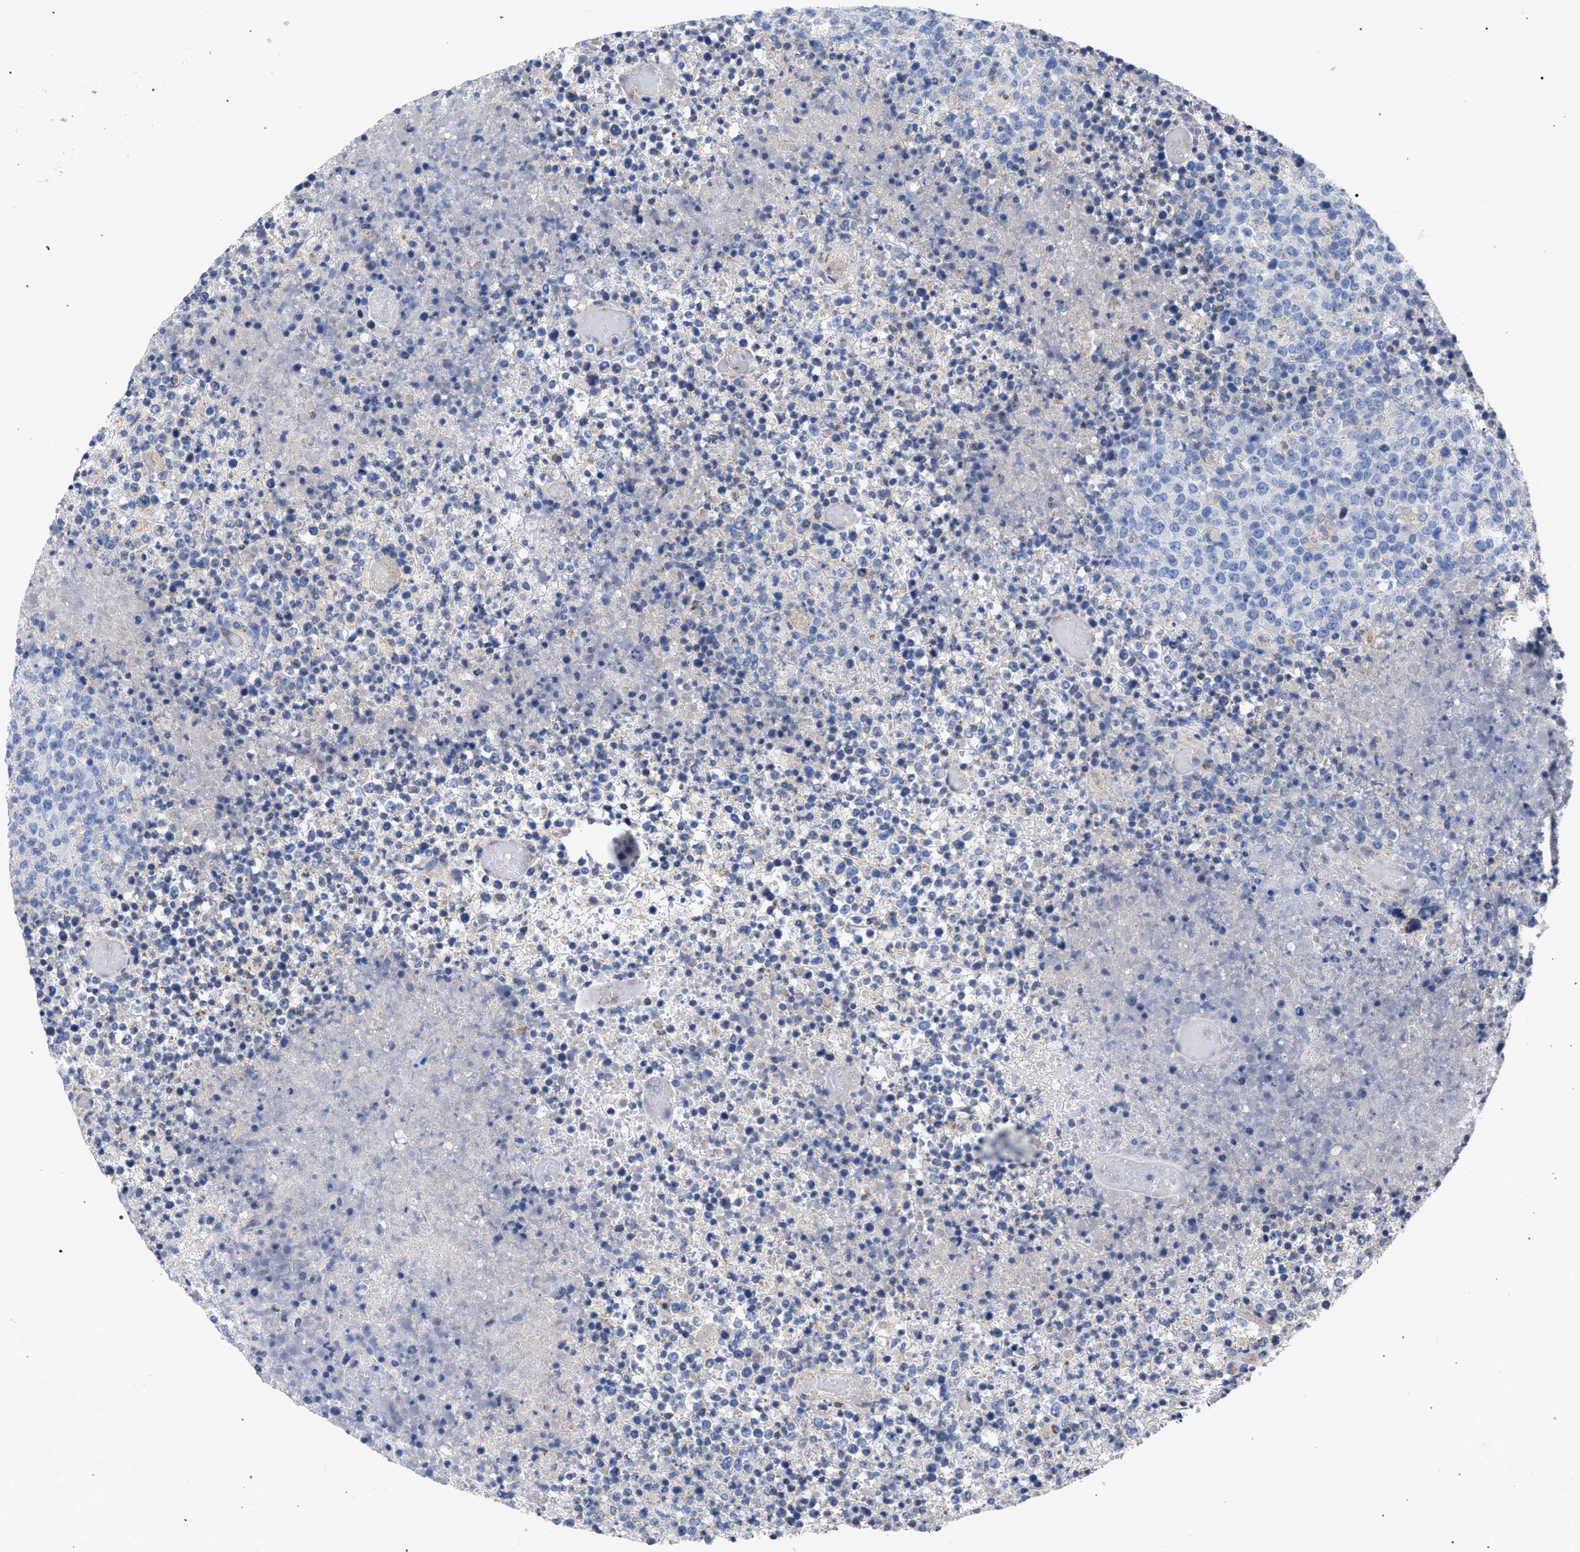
{"staining": {"intensity": "negative", "quantity": "none", "location": "none"}, "tissue": "lymphoma", "cell_type": "Tumor cells", "image_type": "cancer", "snomed": [{"axis": "morphology", "description": "Malignant lymphoma, non-Hodgkin's type, High grade"}, {"axis": "topography", "description": "Lymph node"}], "caption": "This is a image of IHC staining of lymphoma, which shows no staining in tumor cells. (IHC, brightfield microscopy, high magnification).", "gene": "GMPR", "patient": {"sex": "male", "age": 13}}